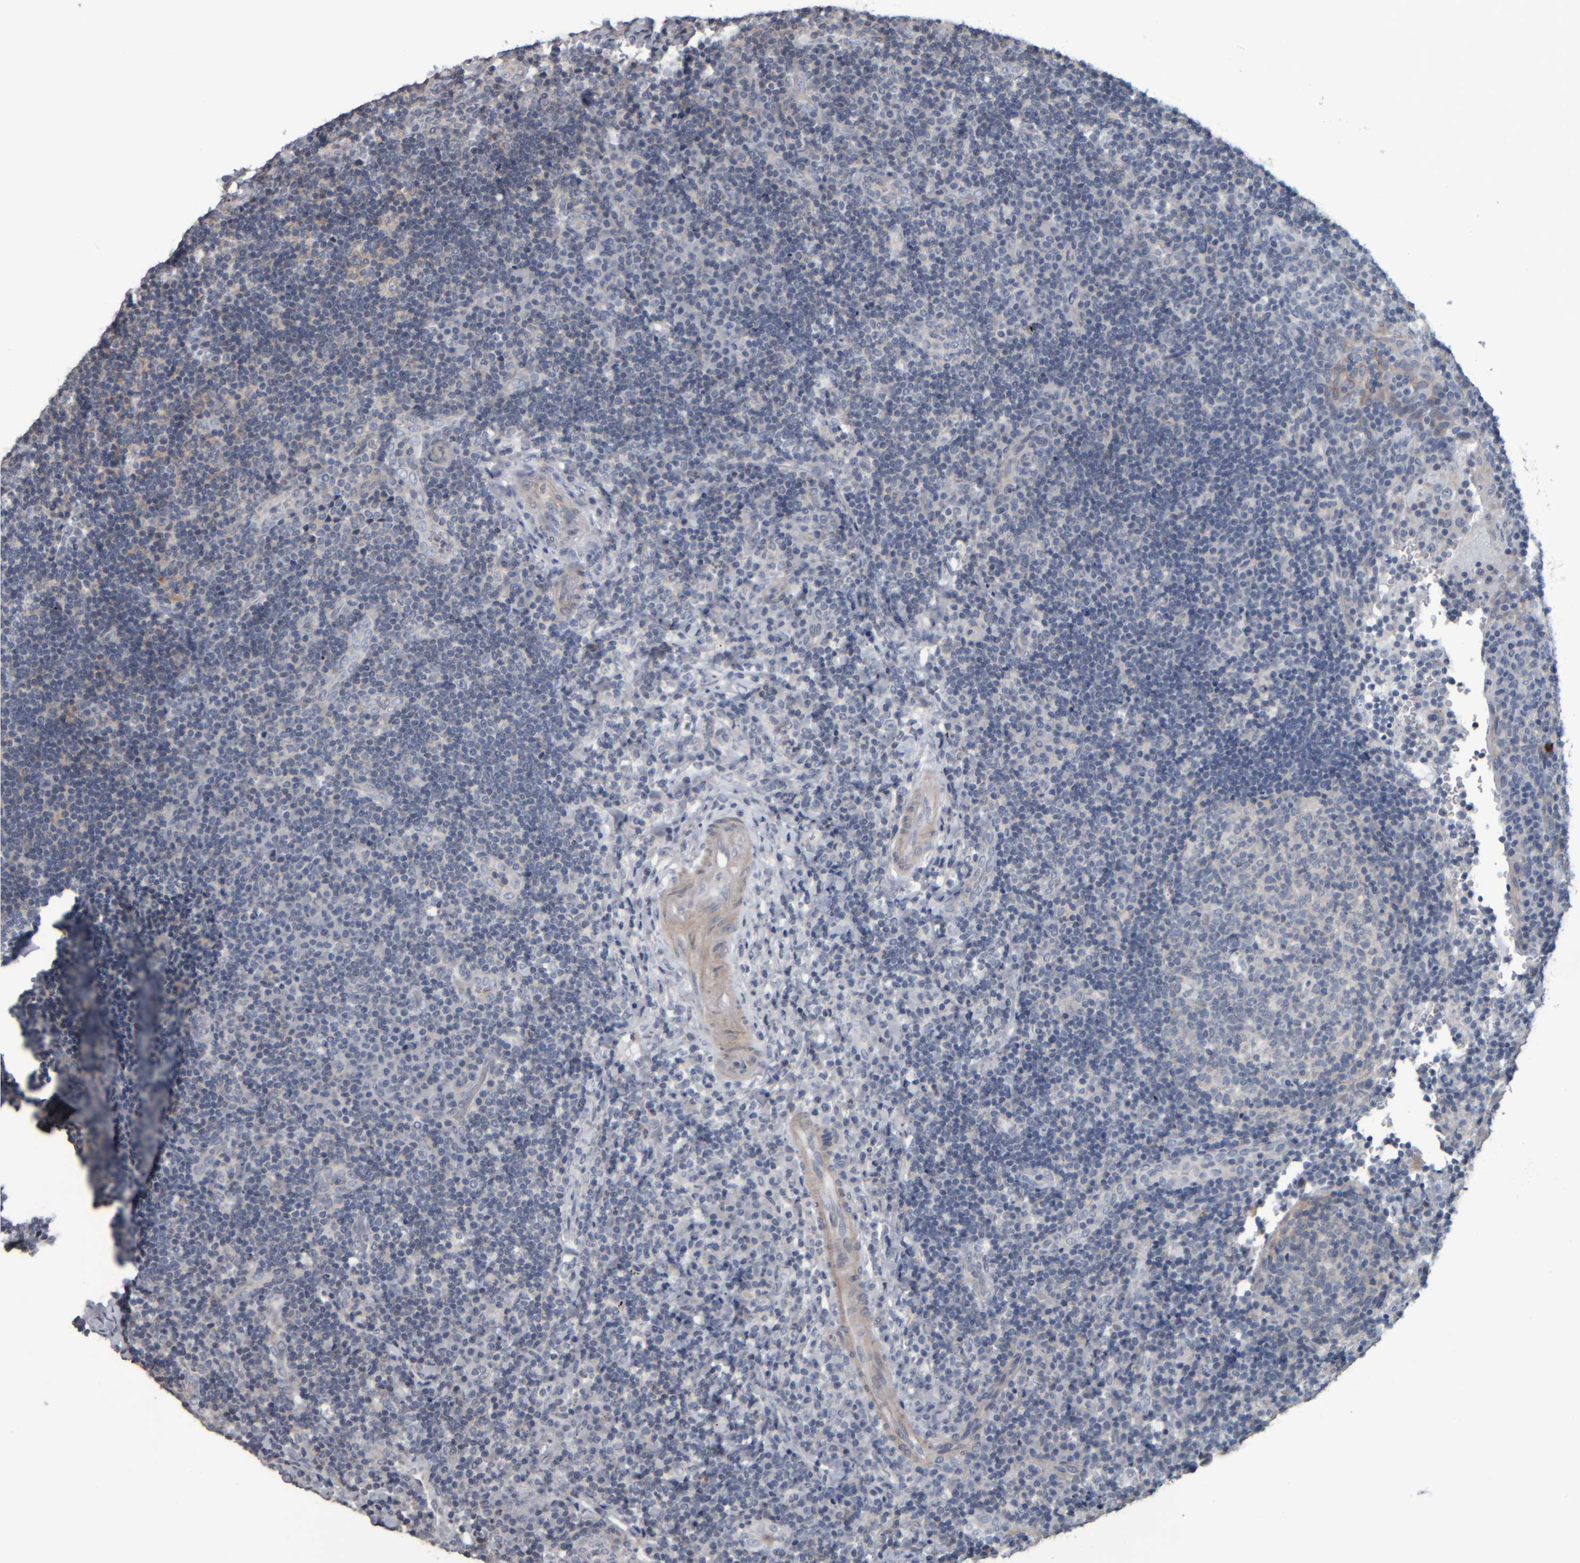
{"staining": {"intensity": "negative", "quantity": "none", "location": "none"}, "tissue": "lymphoma", "cell_type": "Tumor cells", "image_type": "cancer", "snomed": [{"axis": "morphology", "description": "Malignant lymphoma, non-Hodgkin's type, High grade"}, {"axis": "topography", "description": "Tonsil"}], "caption": "The image reveals no significant staining in tumor cells of lymphoma.", "gene": "CAVIN4", "patient": {"sex": "female", "age": 36}}